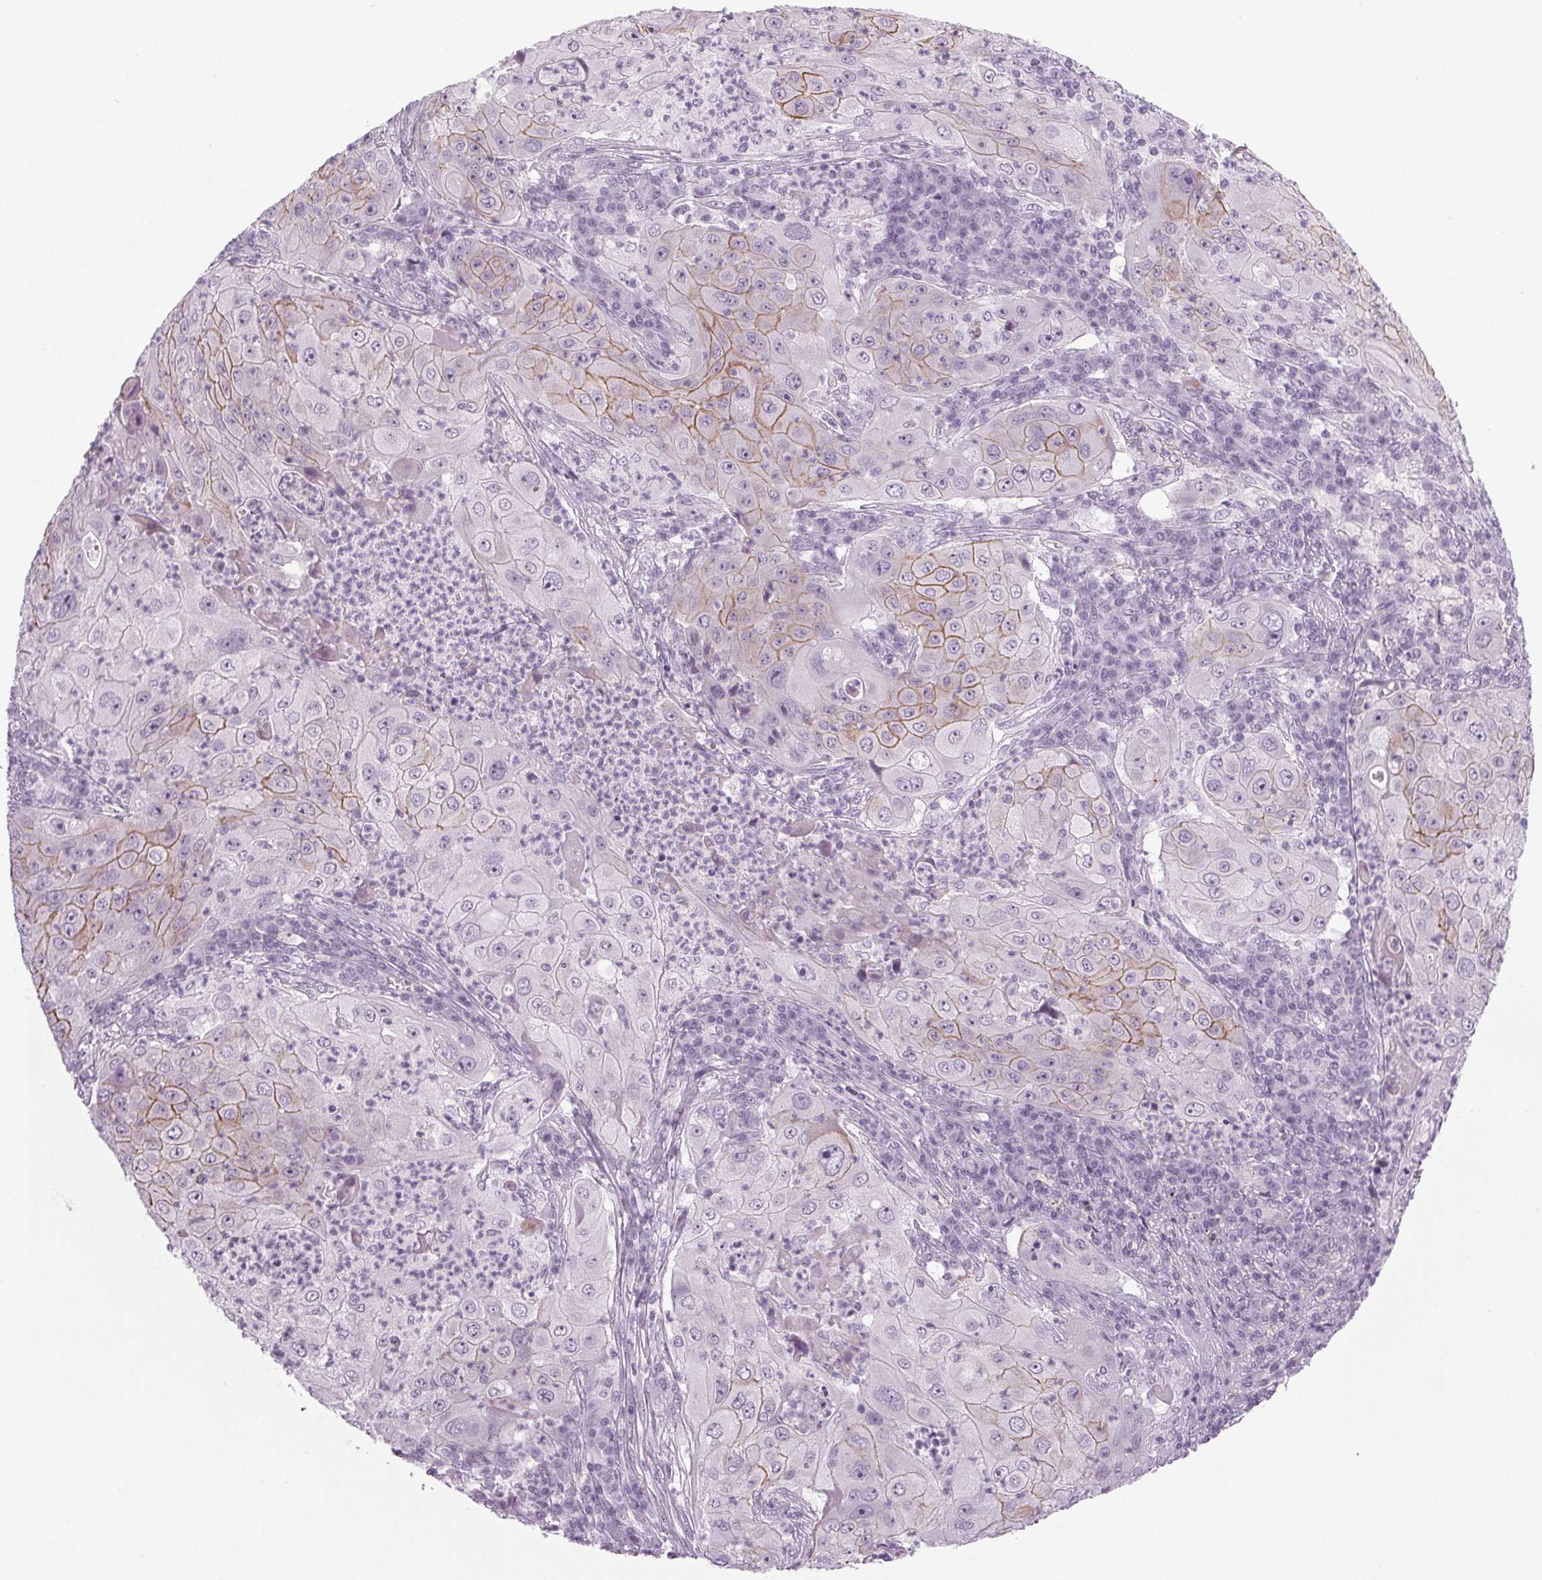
{"staining": {"intensity": "moderate", "quantity": "25%-75%", "location": "cytoplasmic/membranous"}, "tissue": "lung cancer", "cell_type": "Tumor cells", "image_type": "cancer", "snomed": [{"axis": "morphology", "description": "Squamous cell carcinoma, NOS"}, {"axis": "topography", "description": "Lung"}], "caption": "Protein staining shows moderate cytoplasmic/membranous positivity in about 25%-75% of tumor cells in lung cancer (squamous cell carcinoma).", "gene": "IGF2BP1", "patient": {"sex": "female", "age": 59}}